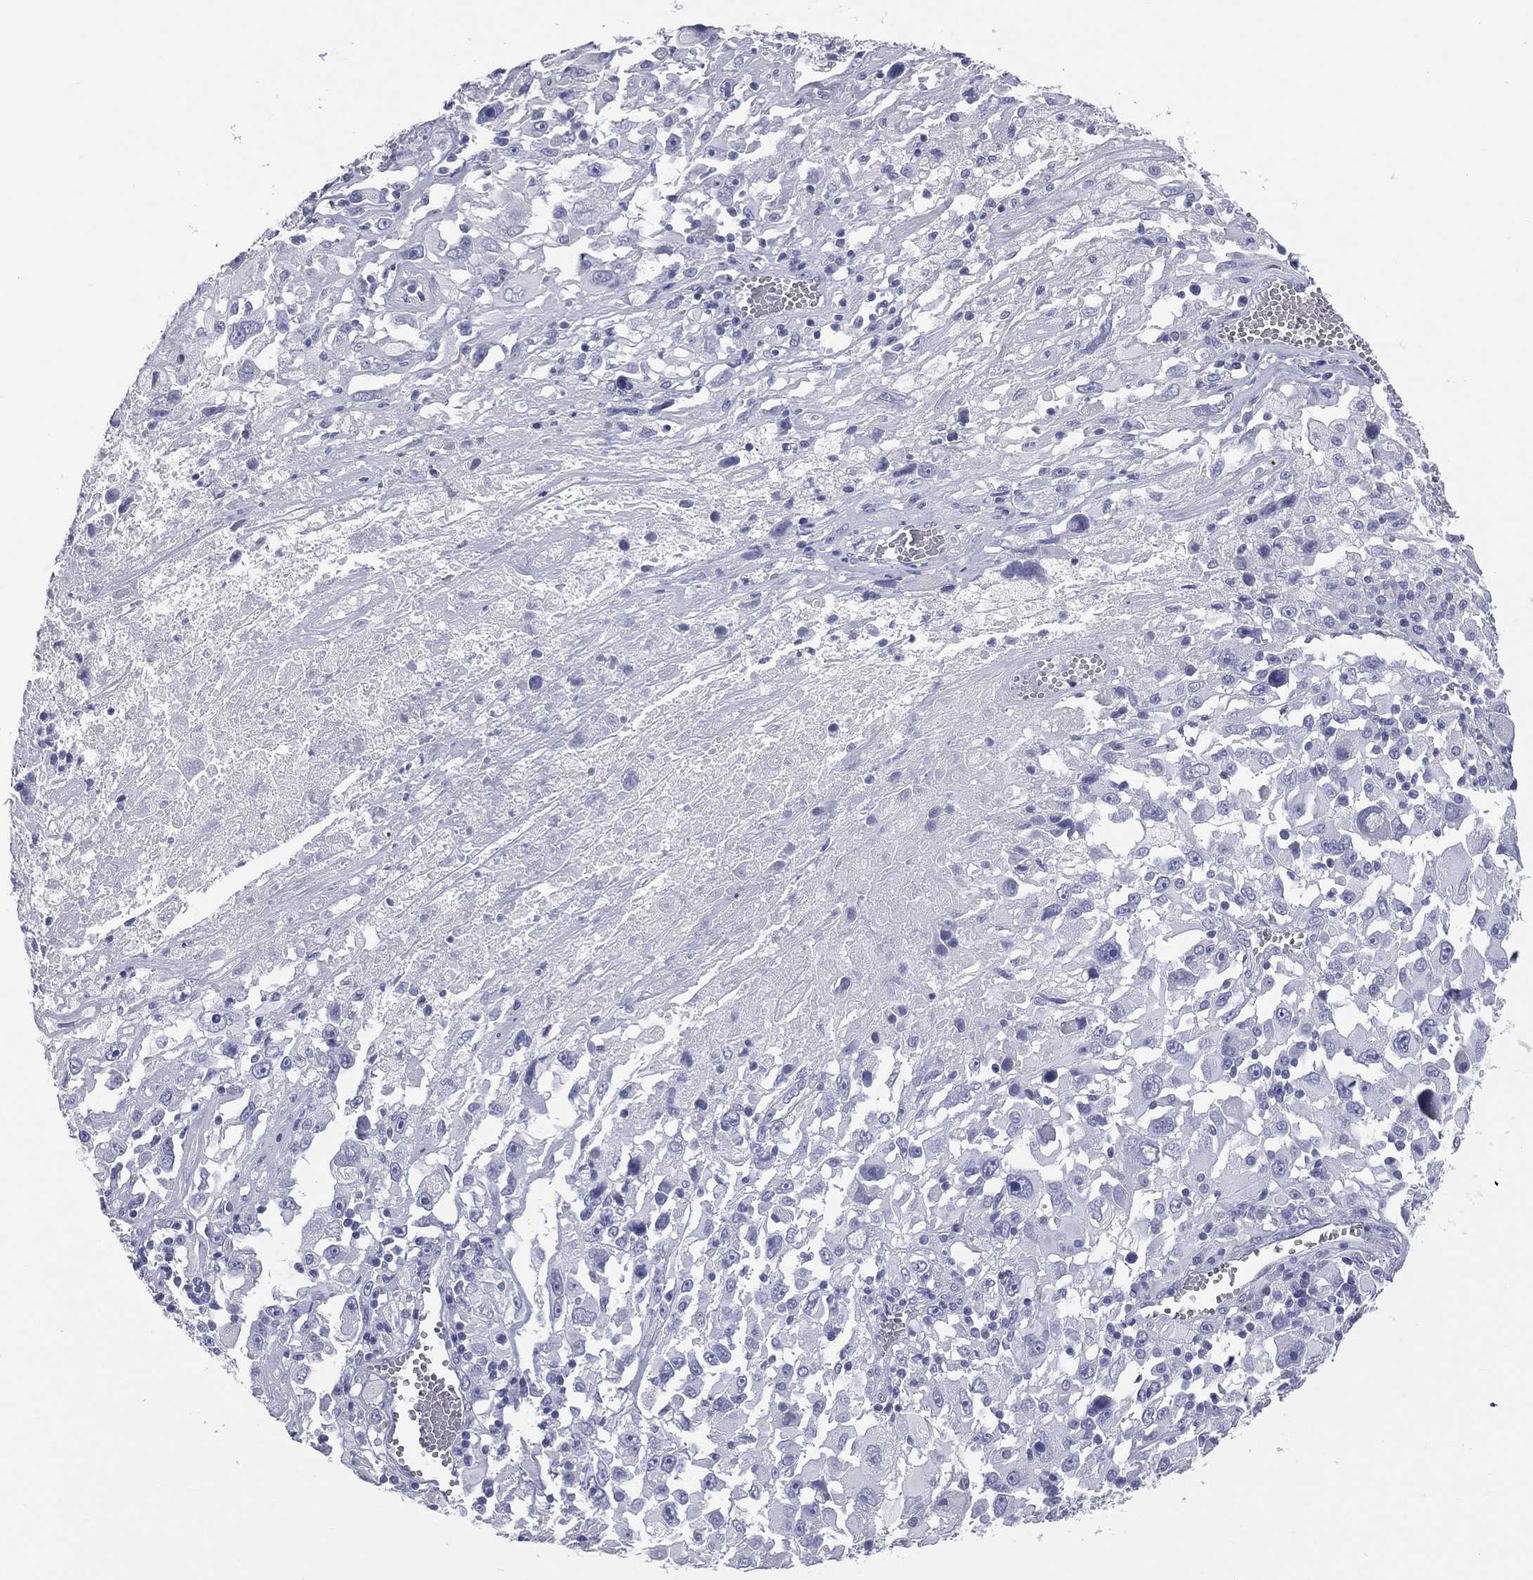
{"staining": {"intensity": "negative", "quantity": "none", "location": "none"}, "tissue": "melanoma", "cell_type": "Tumor cells", "image_type": "cancer", "snomed": [{"axis": "morphology", "description": "Malignant melanoma, Metastatic site"}, {"axis": "topography", "description": "Soft tissue"}], "caption": "This is an IHC micrograph of human malignant melanoma (metastatic site). There is no expression in tumor cells.", "gene": "MLN", "patient": {"sex": "male", "age": 50}}